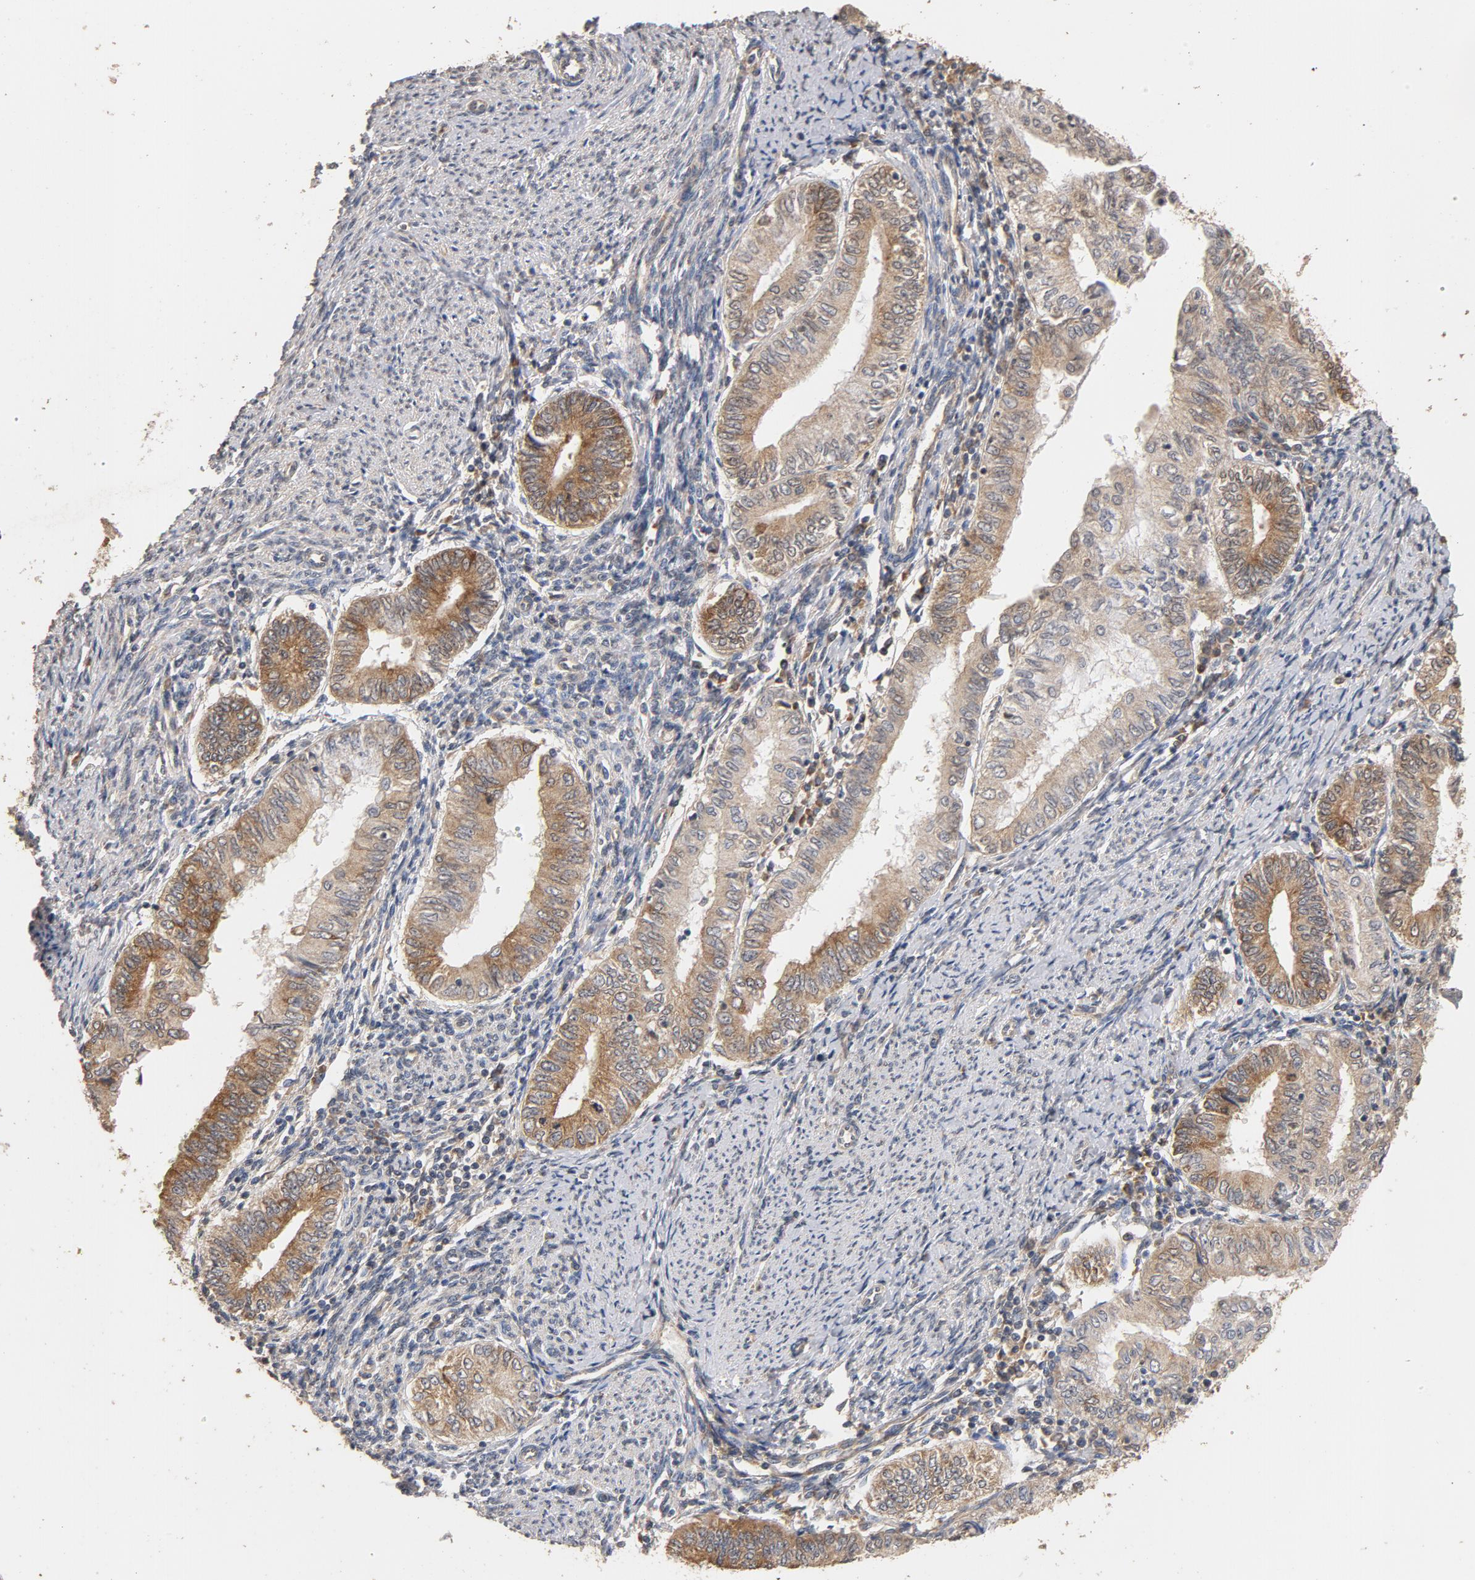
{"staining": {"intensity": "moderate", "quantity": ">75%", "location": "cytoplasmic/membranous"}, "tissue": "endometrial cancer", "cell_type": "Tumor cells", "image_type": "cancer", "snomed": [{"axis": "morphology", "description": "Adenocarcinoma, NOS"}, {"axis": "topography", "description": "Endometrium"}], "caption": "Endometrial cancer (adenocarcinoma) stained with immunohistochemistry displays moderate cytoplasmic/membranous staining in approximately >75% of tumor cells.", "gene": "DDX6", "patient": {"sex": "female", "age": 66}}